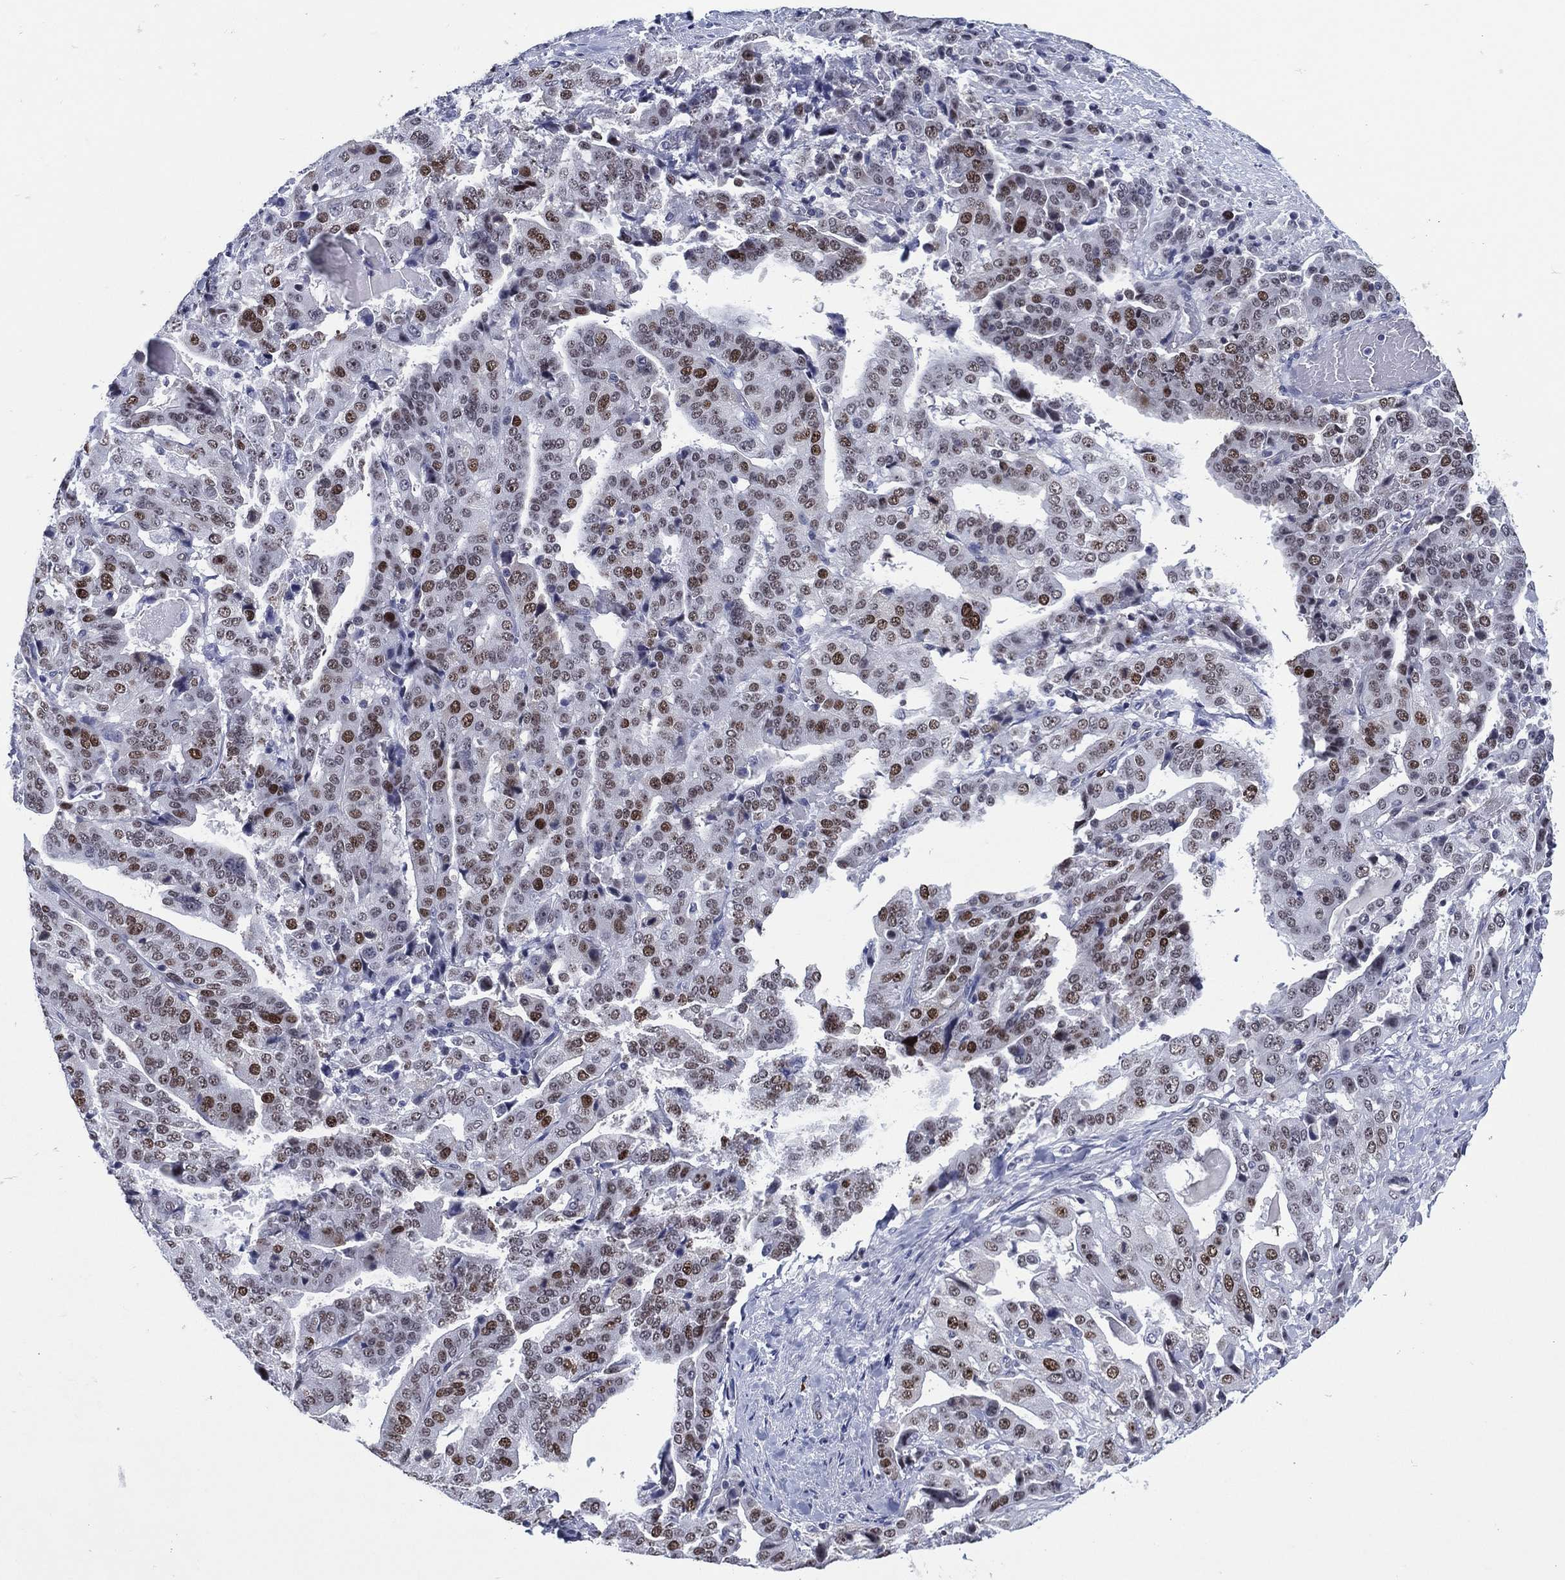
{"staining": {"intensity": "strong", "quantity": "25%-75%", "location": "nuclear"}, "tissue": "stomach cancer", "cell_type": "Tumor cells", "image_type": "cancer", "snomed": [{"axis": "morphology", "description": "Adenocarcinoma, NOS"}, {"axis": "topography", "description": "Stomach"}], "caption": "IHC histopathology image of adenocarcinoma (stomach) stained for a protein (brown), which exhibits high levels of strong nuclear expression in about 25%-75% of tumor cells.", "gene": "GATA6", "patient": {"sex": "male", "age": 48}}